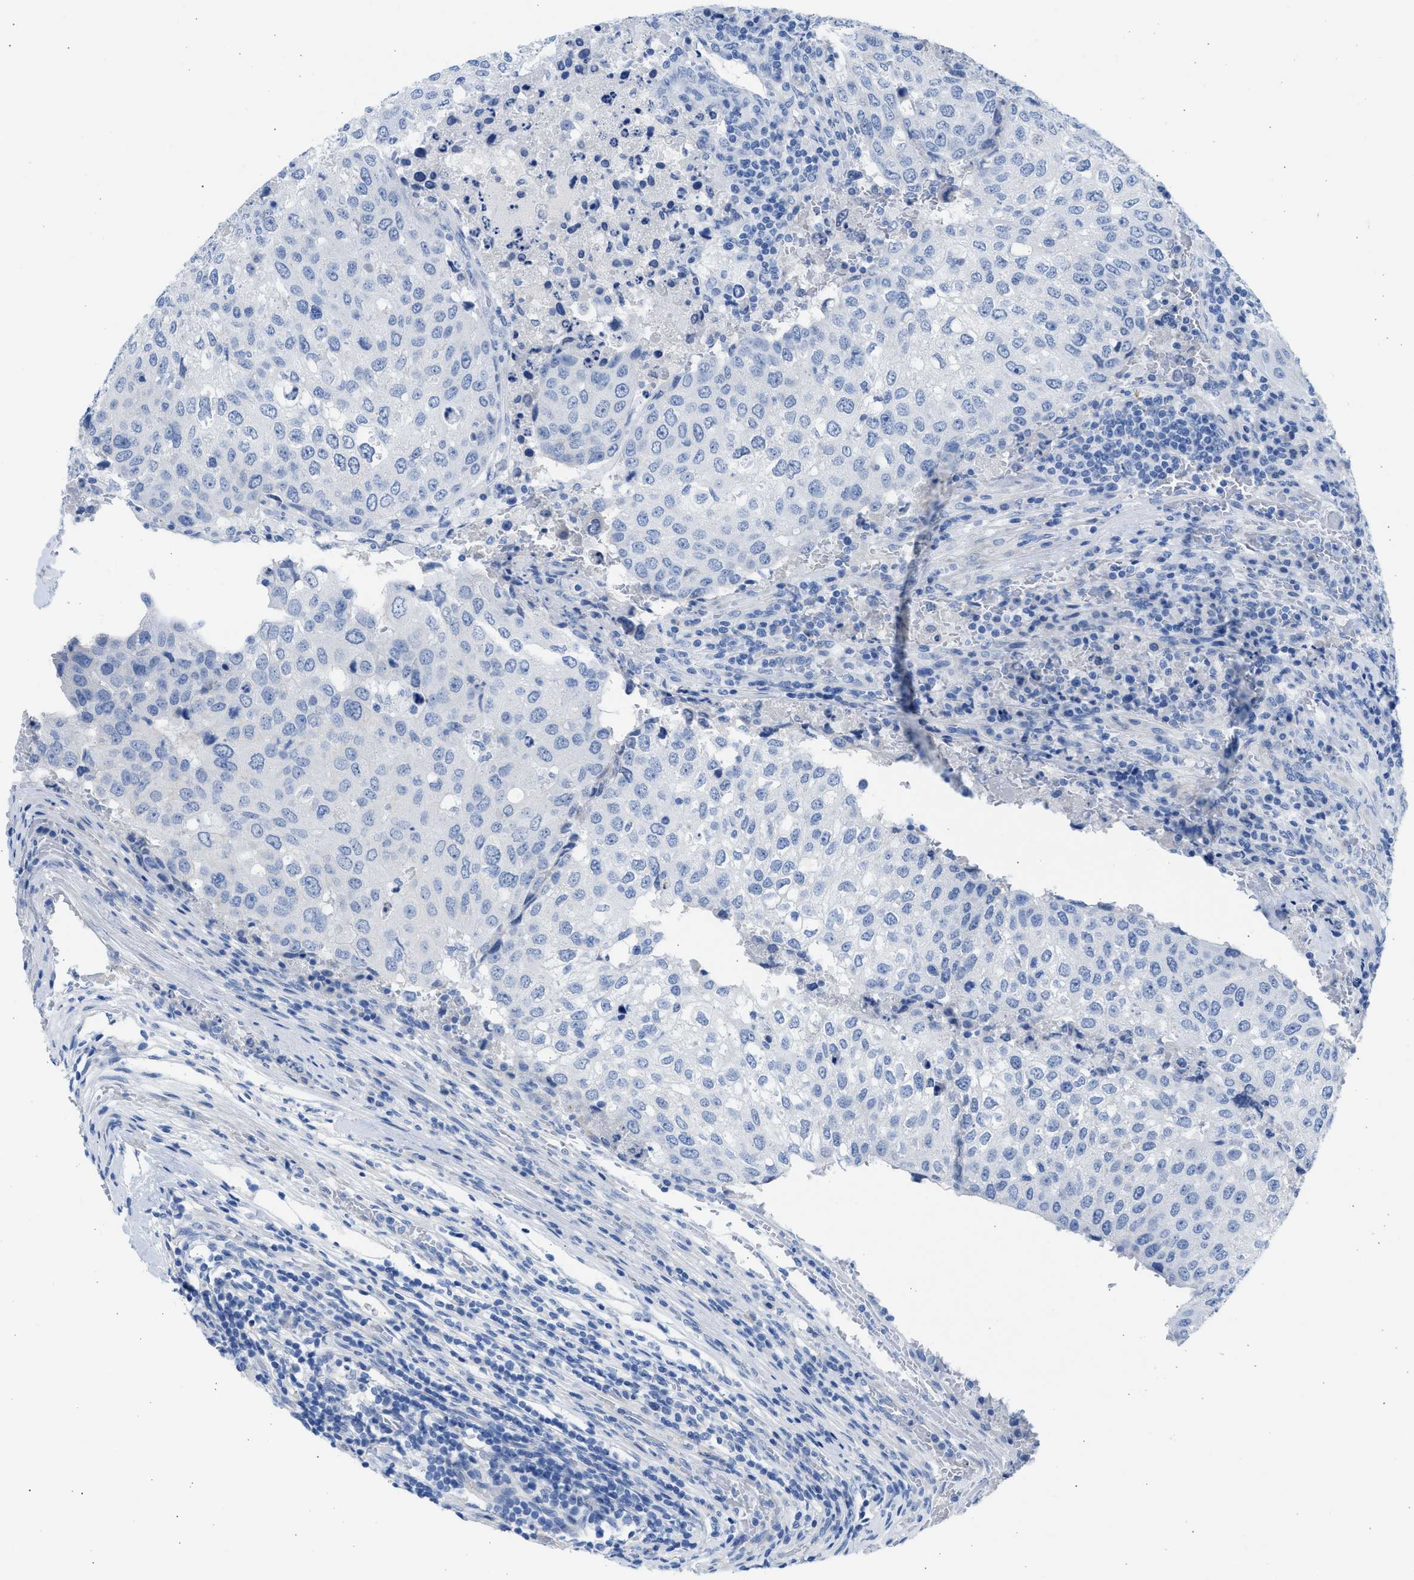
{"staining": {"intensity": "negative", "quantity": "none", "location": "none"}, "tissue": "urothelial cancer", "cell_type": "Tumor cells", "image_type": "cancer", "snomed": [{"axis": "morphology", "description": "Urothelial carcinoma, High grade"}, {"axis": "topography", "description": "Lymph node"}, {"axis": "topography", "description": "Urinary bladder"}], "caption": "High power microscopy histopathology image of an IHC image of urothelial carcinoma (high-grade), revealing no significant staining in tumor cells.", "gene": "SPATA3", "patient": {"sex": "male", "age": 51}}